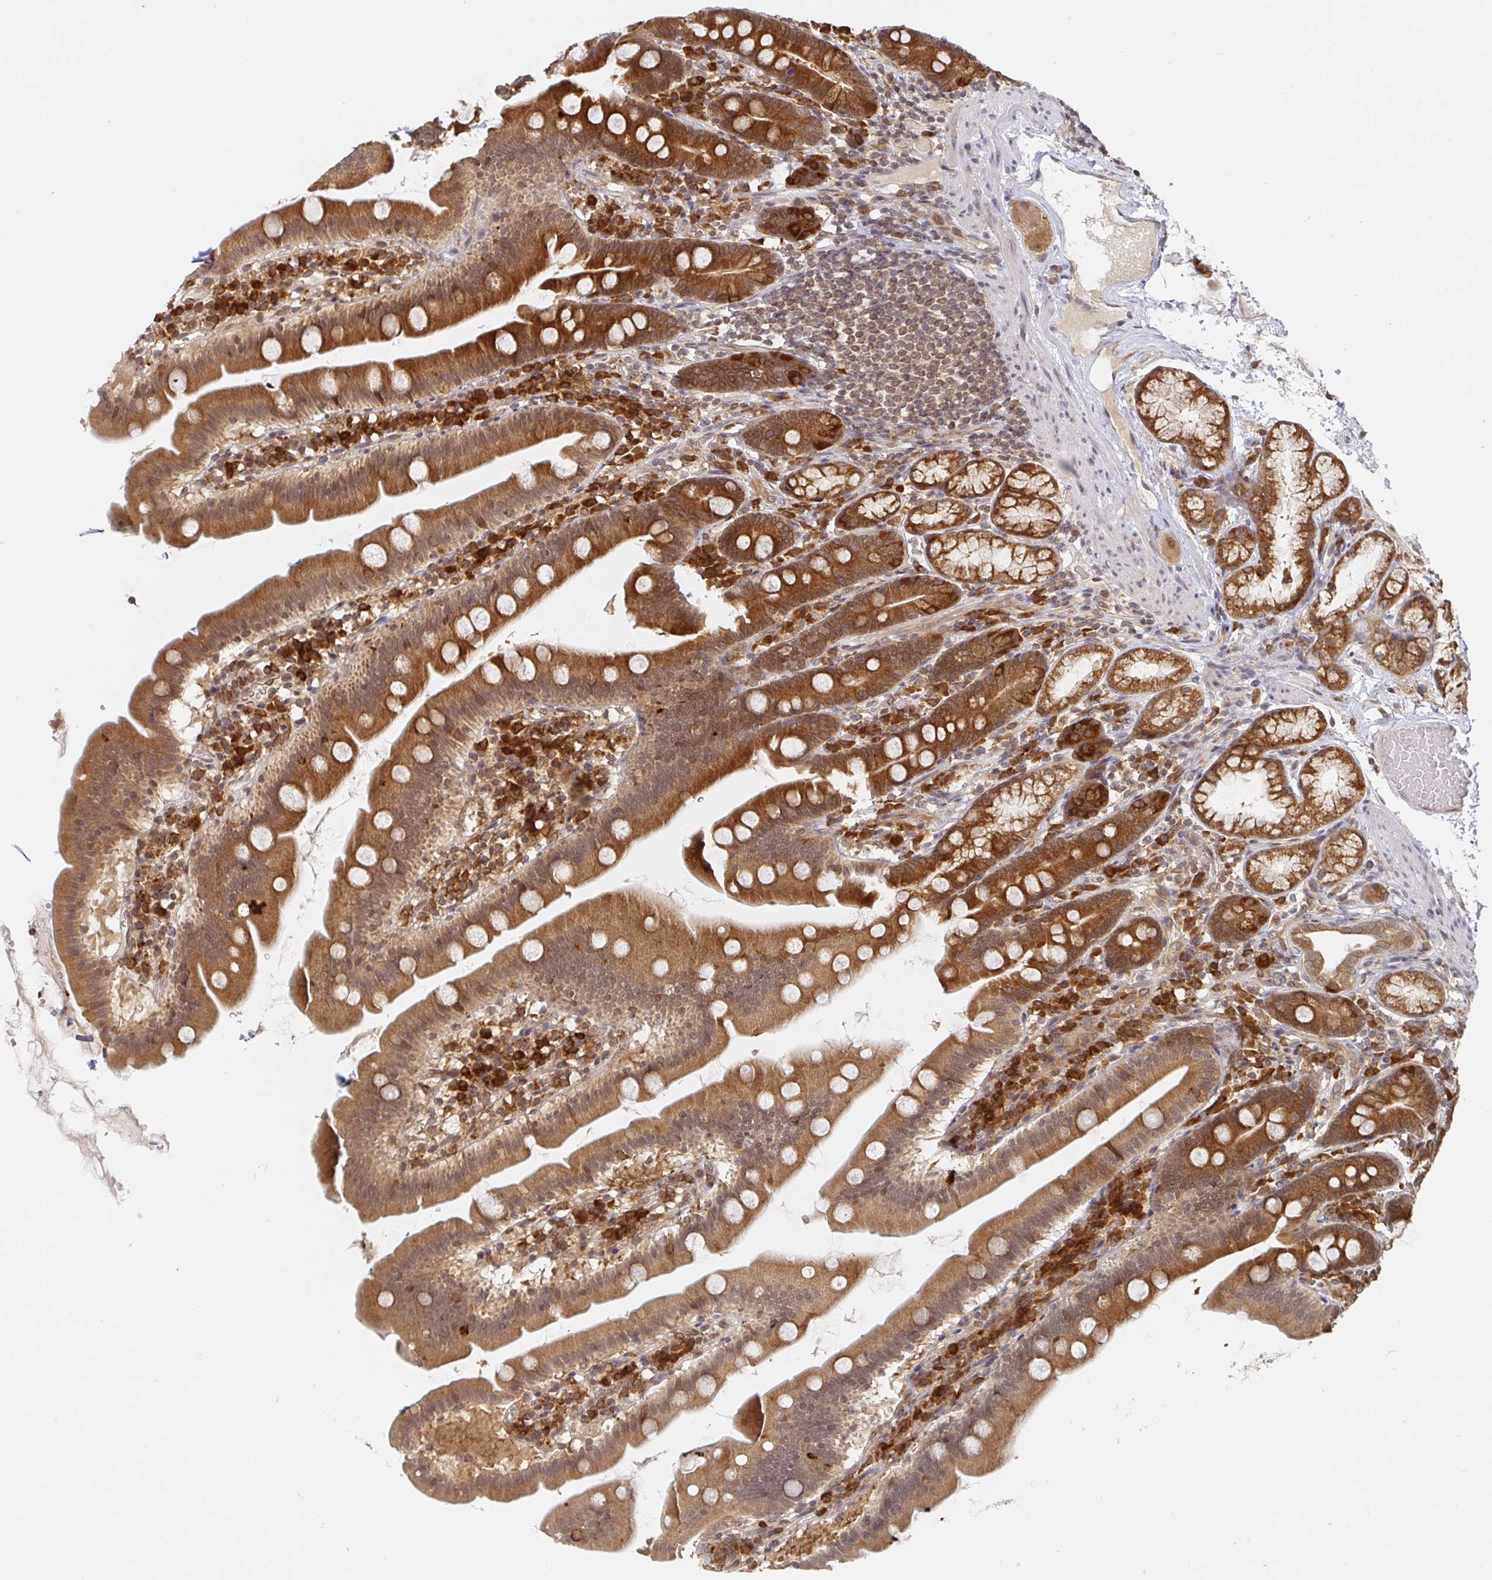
{"staining": {"intensity": "strong", "quantity": ">75%", "location": "cytoplasmic/membranous"}, "tissue": "duodenum", "cell_type": "Glandular cells", "image_type": "normal", "snomed": [{"axis": "morphology", "description": "Normal tissue, NOS"}, {"axis": "topography", "description": "Duodenum"}], "caption": "Duodenum stained with immunohistochemistry (IHC) reveals strong cytoplasmic/membranous staining in approximately >75% of glandular cells. (DAB (3,3'-diaminobenzidine) = brown stain, brightfield microscopy at high magnification).", "gene": "ALG1L2", "patient": {"sex": "female", "age": 67}}